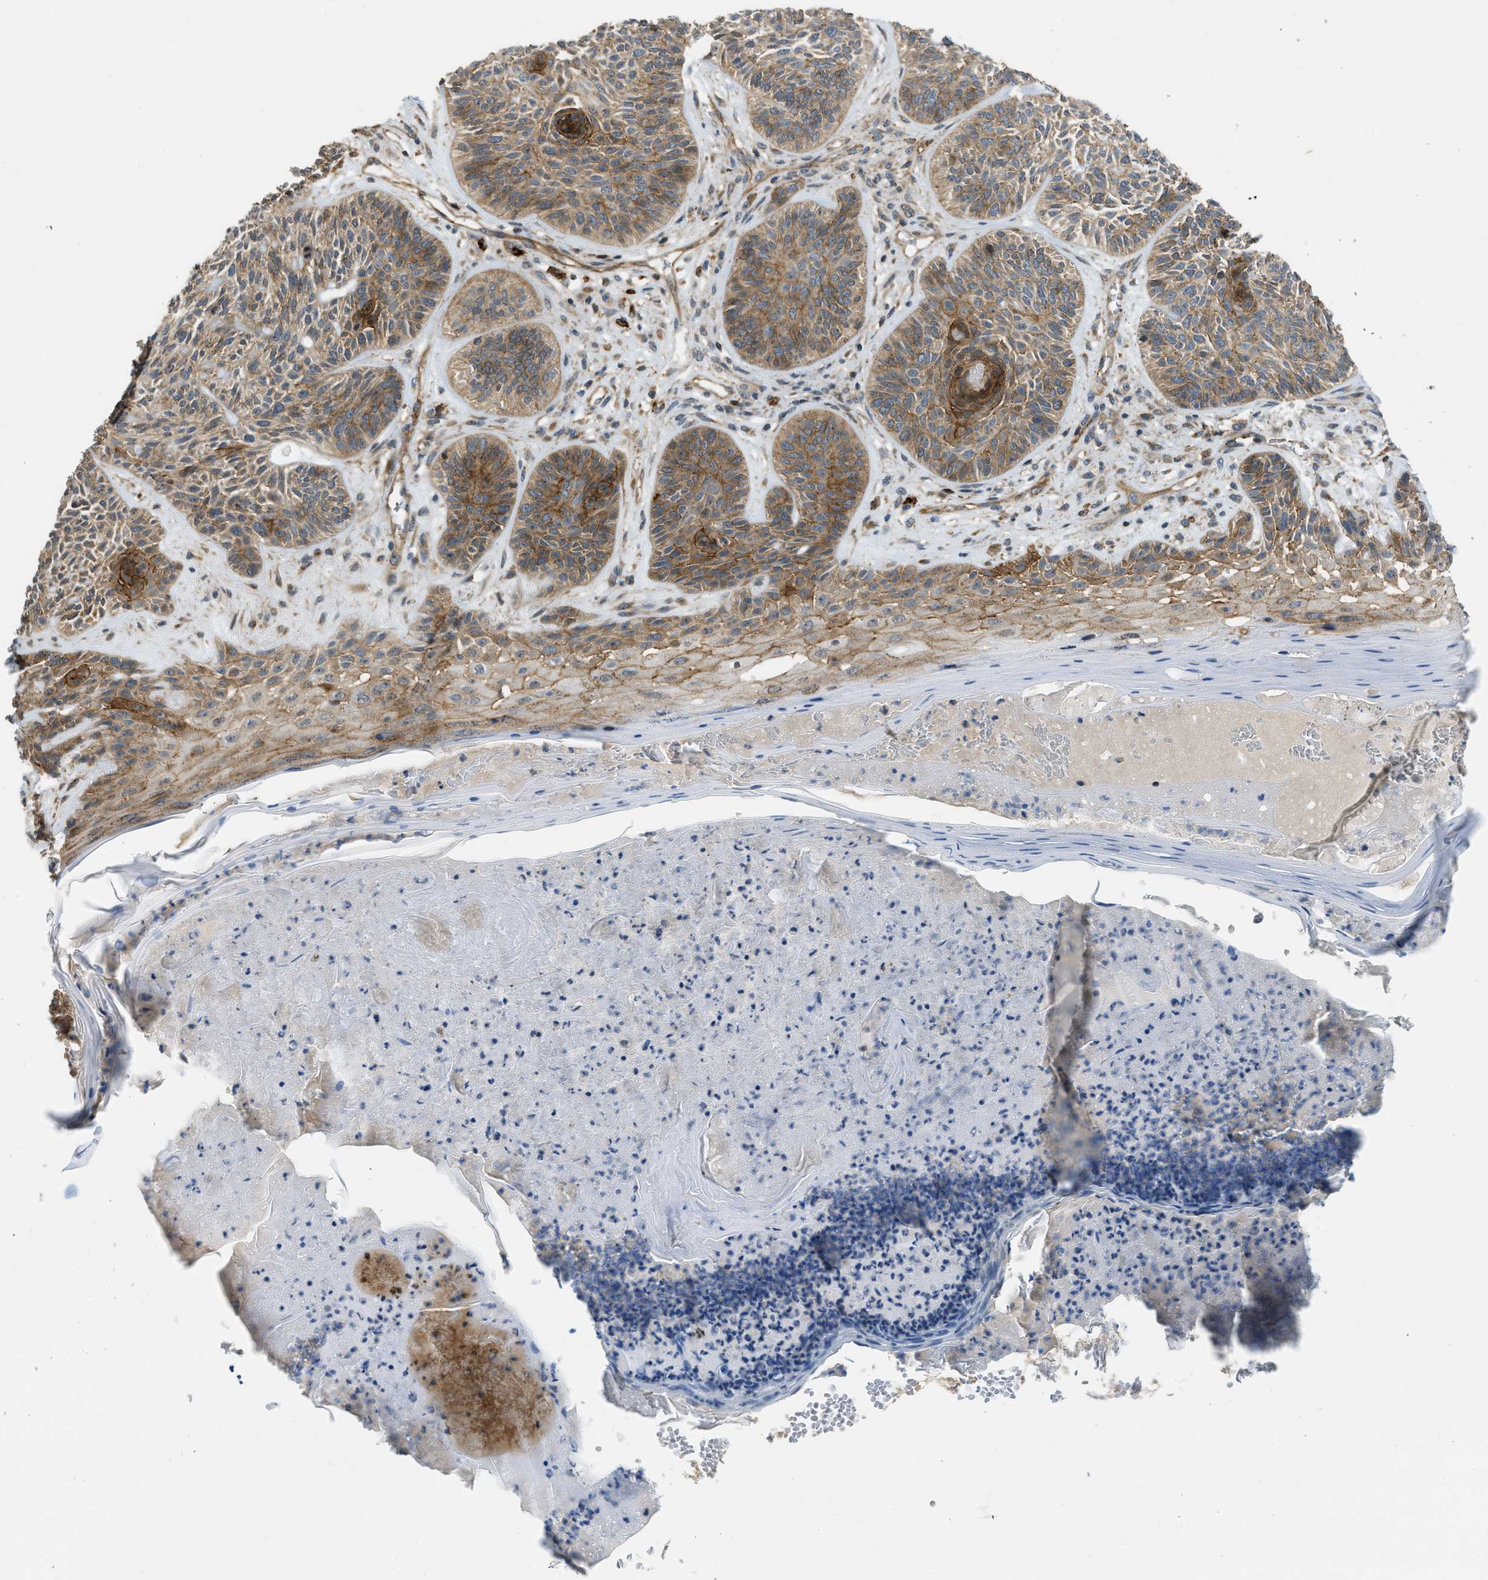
{"staining": {"intensity": "moderate", "quantity": ">75%", "location": "cytoplasmic/membranous"}, "tissue": "skin cancer", "cell_type": "Tumor cells", "image_type": "cancer", "snomed": [{"axis": "morphology", "description": "Basal cell carcinoma"}, {"axis": "topography", "description": "Skin"}], "caption": "Protein staining reveals moderate cytoplasmic/membranous staining in approximately >75% of tumor cells in skin cancer.", "gene": "KIAA1671", "patient": {"sex": "male", "age": 55}}